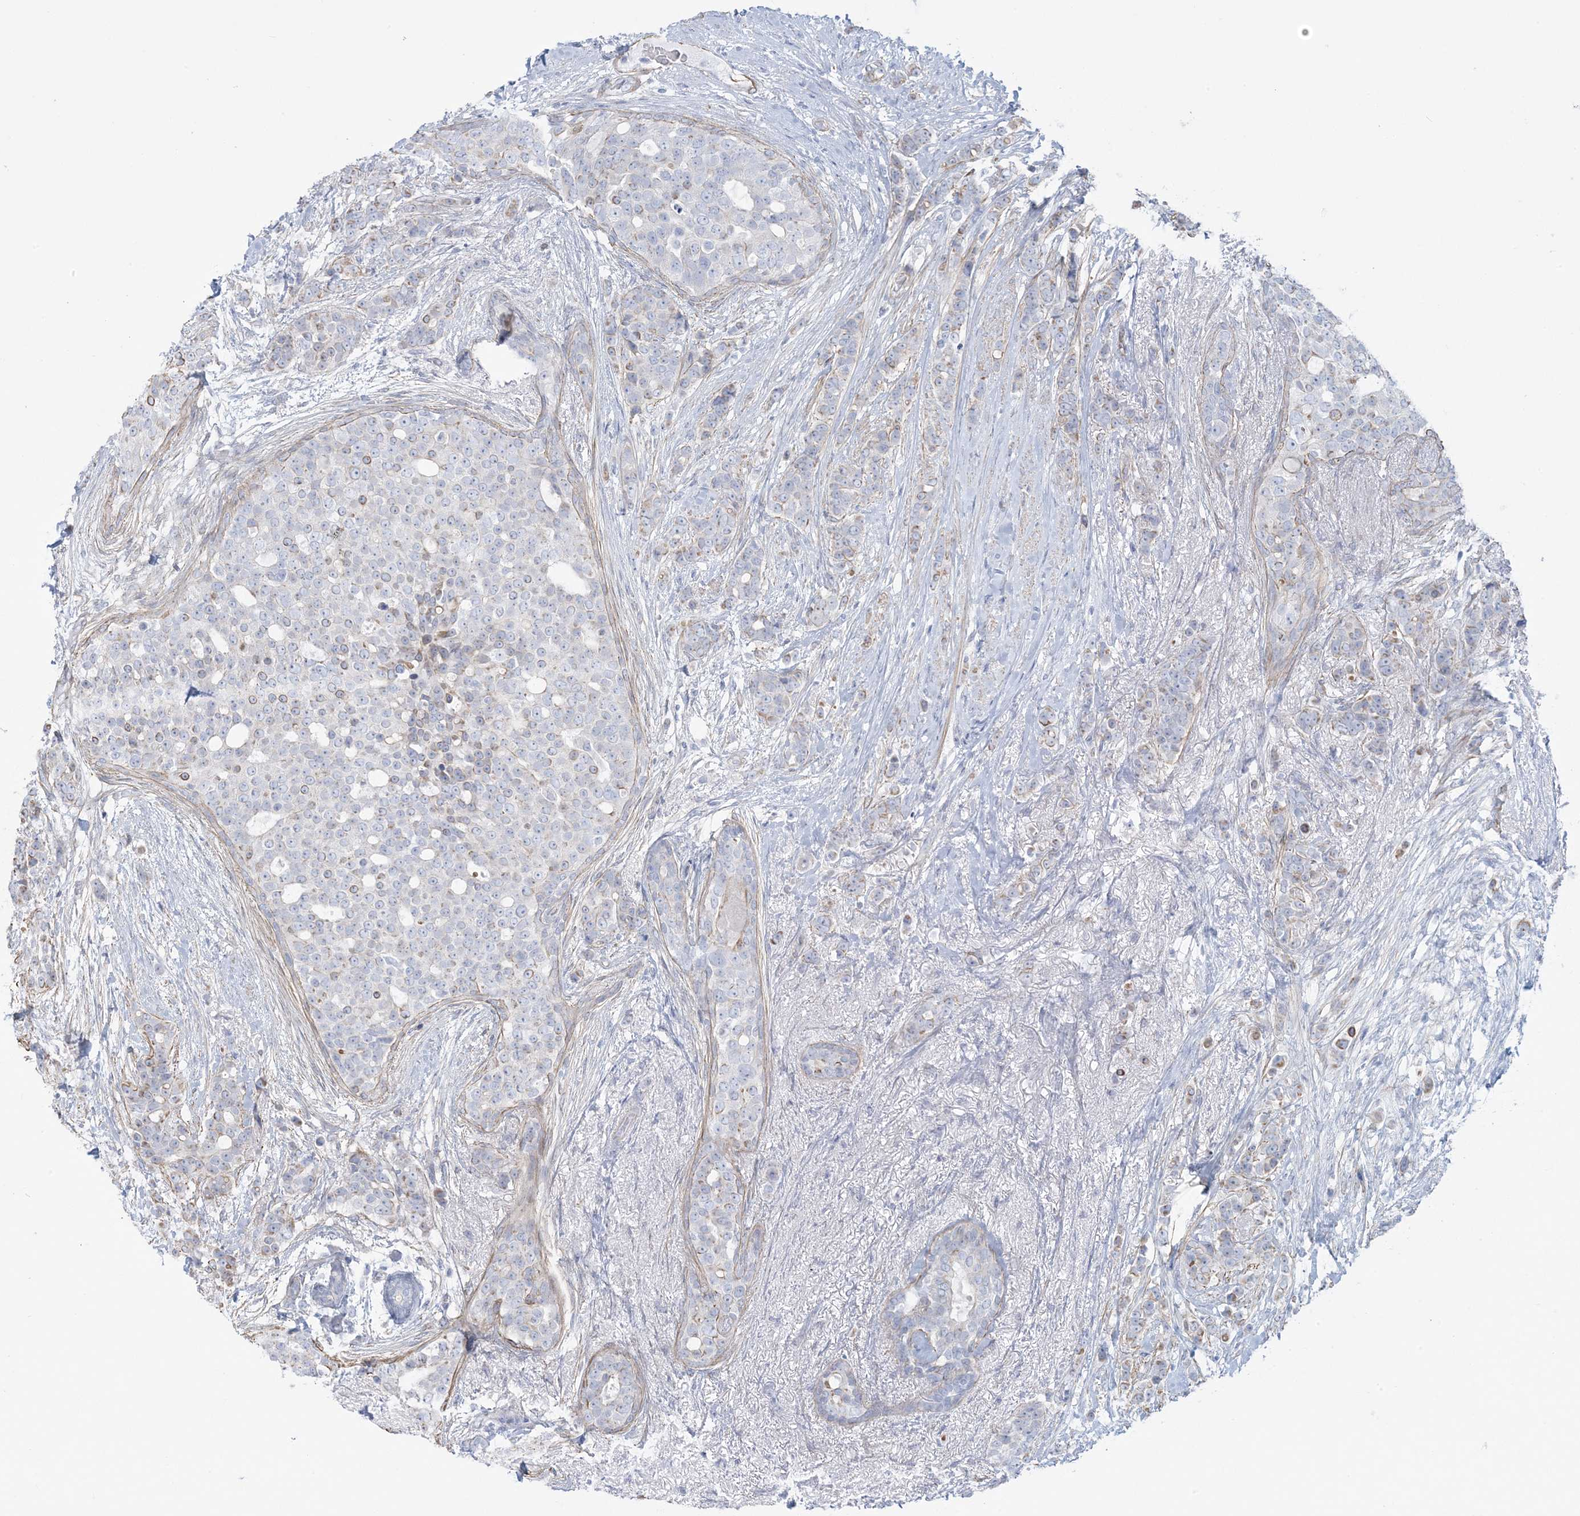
{"staining": {"intensity": "weak", "quantity": "25%-75%", "location": "cytoplasmic/membranous"}, "tissue": "breast cancer", "cell_type": "Tumor cells", "image_type": "cancer", "snomed": [{"axis": "morphology", "description": "Lobular carcinoma"}, {"axis": "topography", "description": "Breast"}], "caption": "A photomicrograph of breast lobular carcinoma stained for a protein reveals weak cytoplasmic/membranous brown staining in tumor cells. (DAB IHC with brightfield microscopy, high magnification).", "gene": "AGXT", "patient": {"sex": "female", "age": 51}}